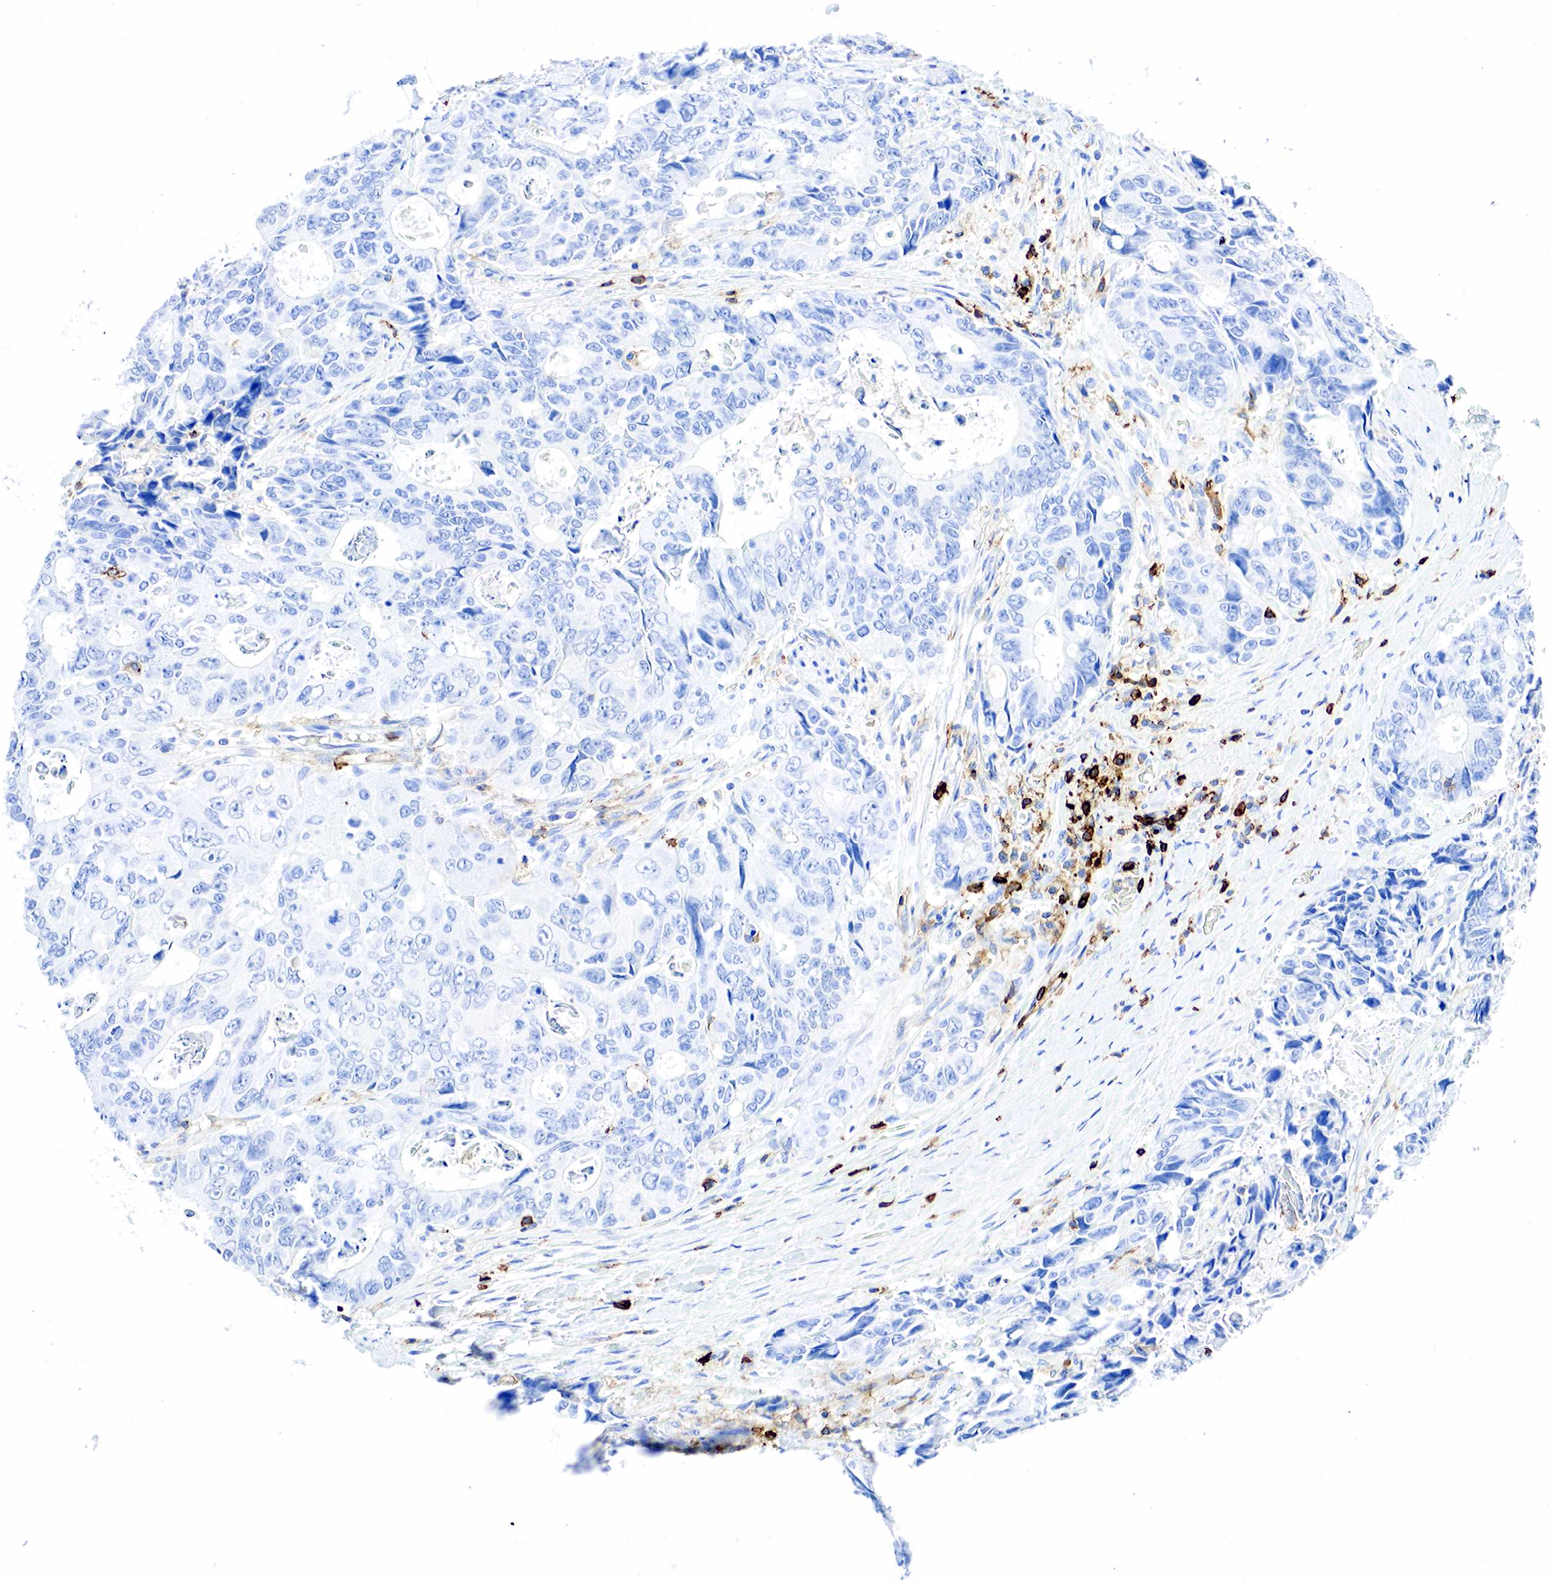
{"staining": {"intensity": "negative", "quantity": "none", "location": "none"}, "tissue": "colorectal cancer", "cell_type": "Tumor cells", "image_type": "cancer", "snomed": [{"axis": "morphology", "description": "Adenocarcinoma, NOS"}, {"axis": "topography", "description": "Rectum"}], "caption": "Colorectal cancer stained for a protein using IHC demonstrates no staining tumor cells.", "gene": "PTPRC", "patient": {"sex": "female", "age": 67}}